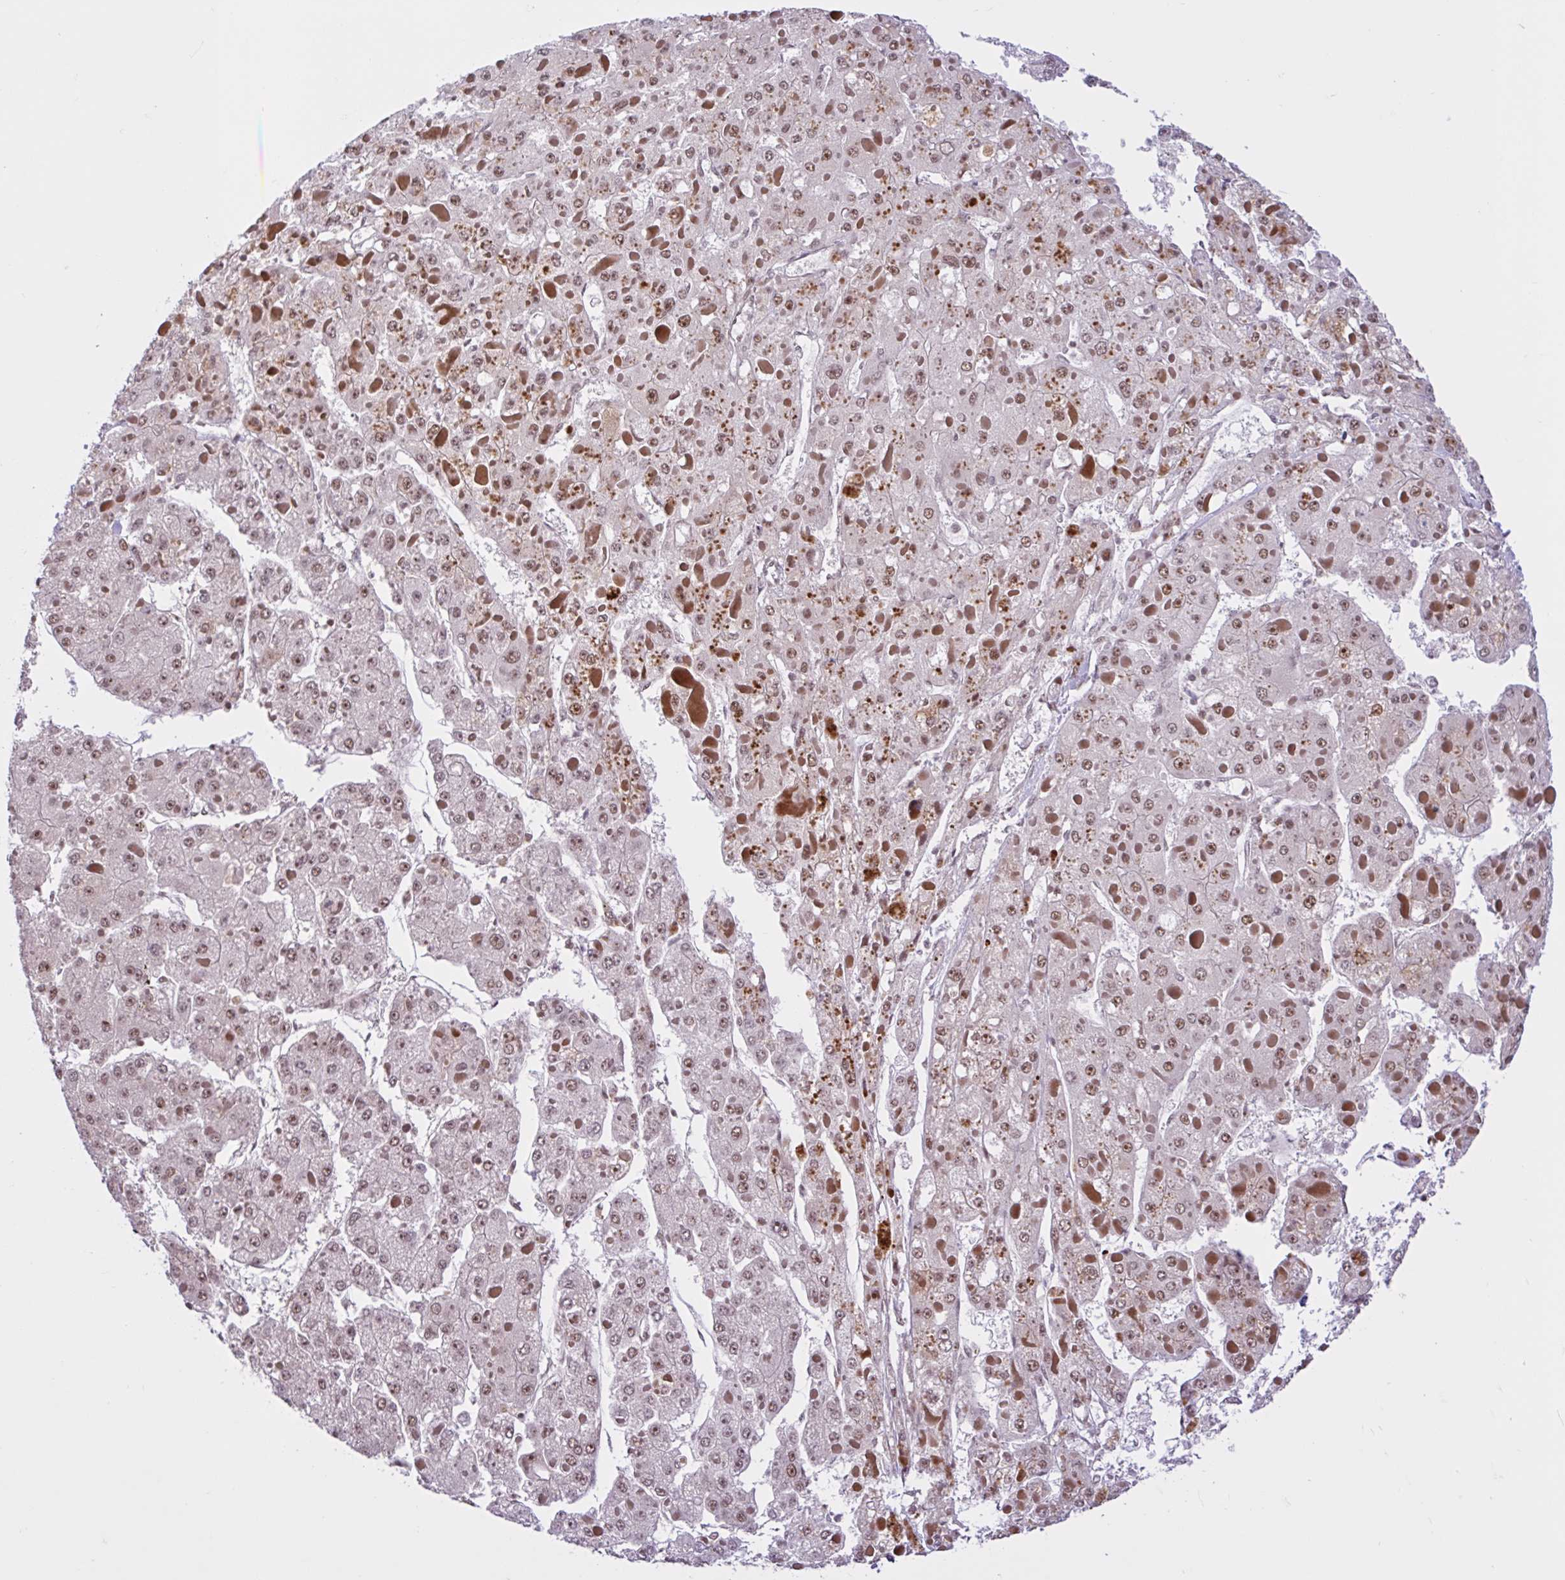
{"staining": {"intensity": "weak", "quantity": ">75%", "location": "nuclear"}, "tissue": "liver cancer", "cell_type": "Tumor cells", "image_type": "cancer", "snomed": [{"axis": "morphology", "description": "Carcinoma, Hepatocellular, NOS"}, {"axis": "topography", "description": "Liver"}], "caption": "Liver hepatocellular carcinoma tissue demonstrates weak nuclear positivity in approximately >75% of tumor cells The staining was performed using DAB to visualize the protein expression in brown, while the nuclei were stained in blue with hematoxylin (Magnification: 20x).", "gene": "CCDC12", "patient": {"sex": "female", "age": 73}}